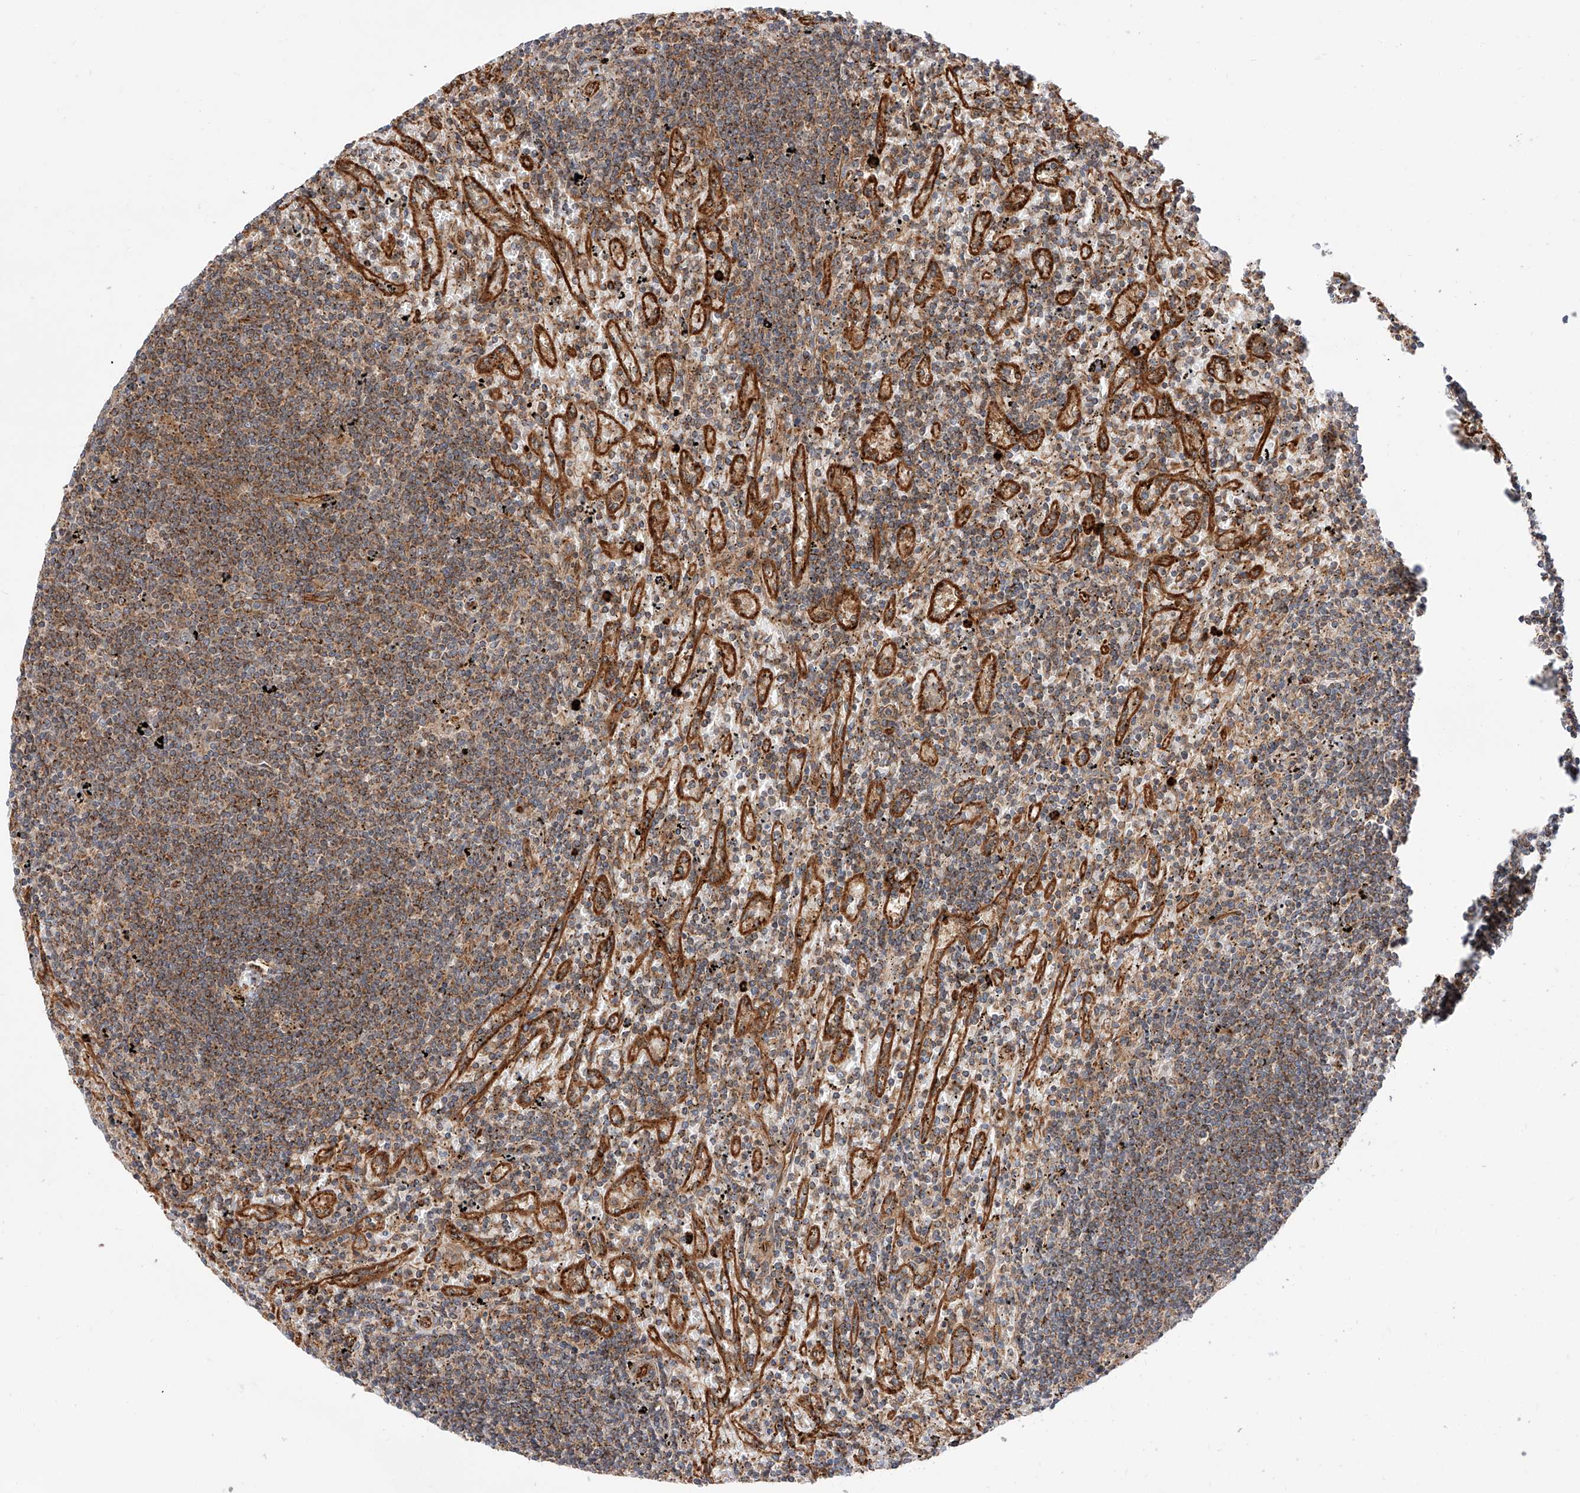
{"staining": {"intensity": "moderate", "quantity": ">75%", "location": "cytoplasmic/membranous"}, "tissue": "lymphoma", "cell_type": "Tumor cells", "image_type": "cancer", "snomed": [{"axis": "morphology", "description": "Malignant lymphoma, non-Hodgkin's type, Low grade"}, {"axis": "topography", "description": "Spleen"}], "caption": "Tumor cells demonstrate medium levels of moderate cytoplasmic/membranous staining in about >75% of cells in lymphoma. (Stains: DAB (3,3'-diaminobenzidine) in brown, nuclei in blue, Microscopy: brightfield microscopy at high magnification).", "gene": "ISCA2", "patient": {"sex": "male", "age": 76}}